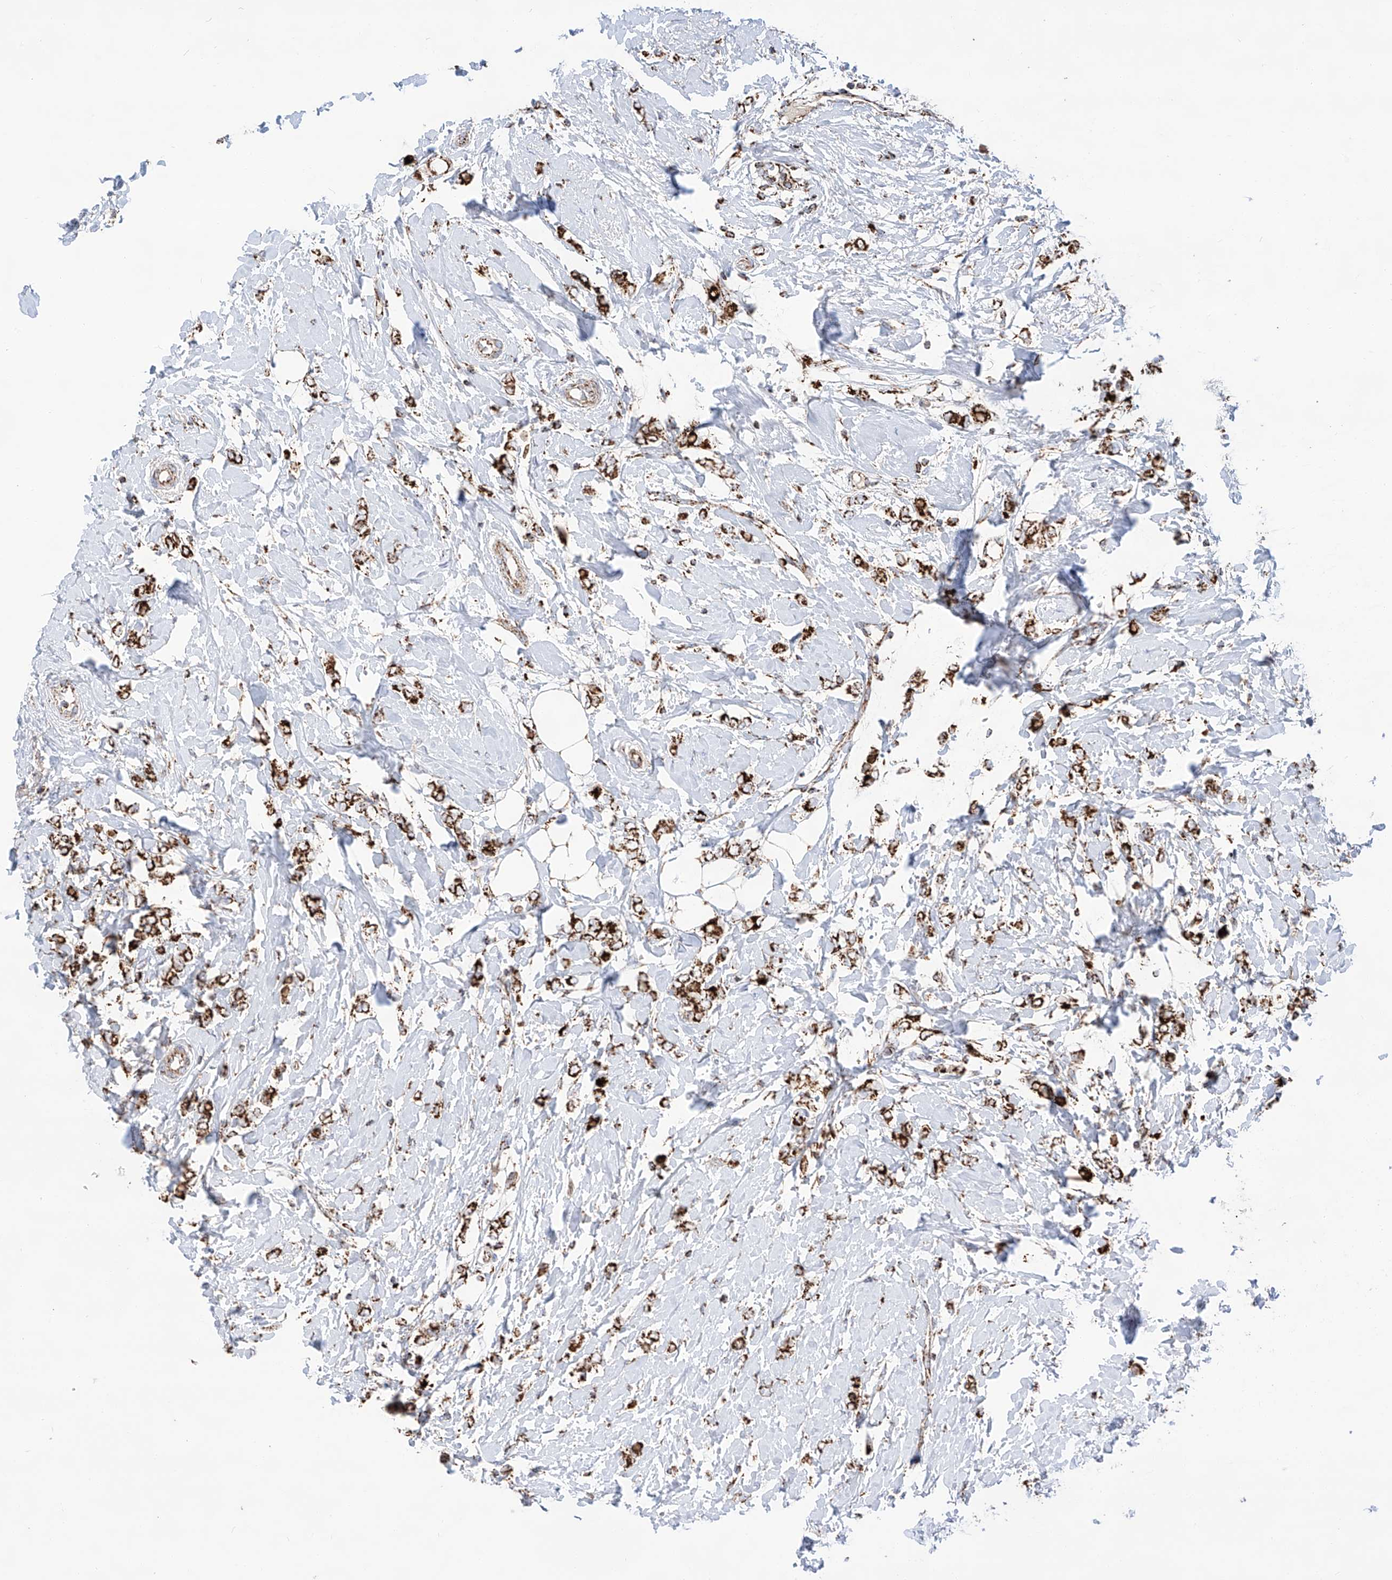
{"staining": {"intensity": "strong", "quantity": ">75%", "location": "cytoplasmic/membranous"}, "tissue": "breast cancer", "cell_type": "Tumor cells", "image_type": "cancer", "snomed": [{"axis": "morphology", "description": "Normal tissue, NOS"}, {"axis": "morphology", "description": "Lobular carcinoma"}, {"axis": "topography", "description": "Breast"}], "caption": "About >75% of tumor cells in breast cancer demonstrate strong cytoplasmic/membranous protein positivity as visualized by brown immunohistochemical staining.", "gene": "TTC27", "patient": {"sex": "female", "age": 47}}